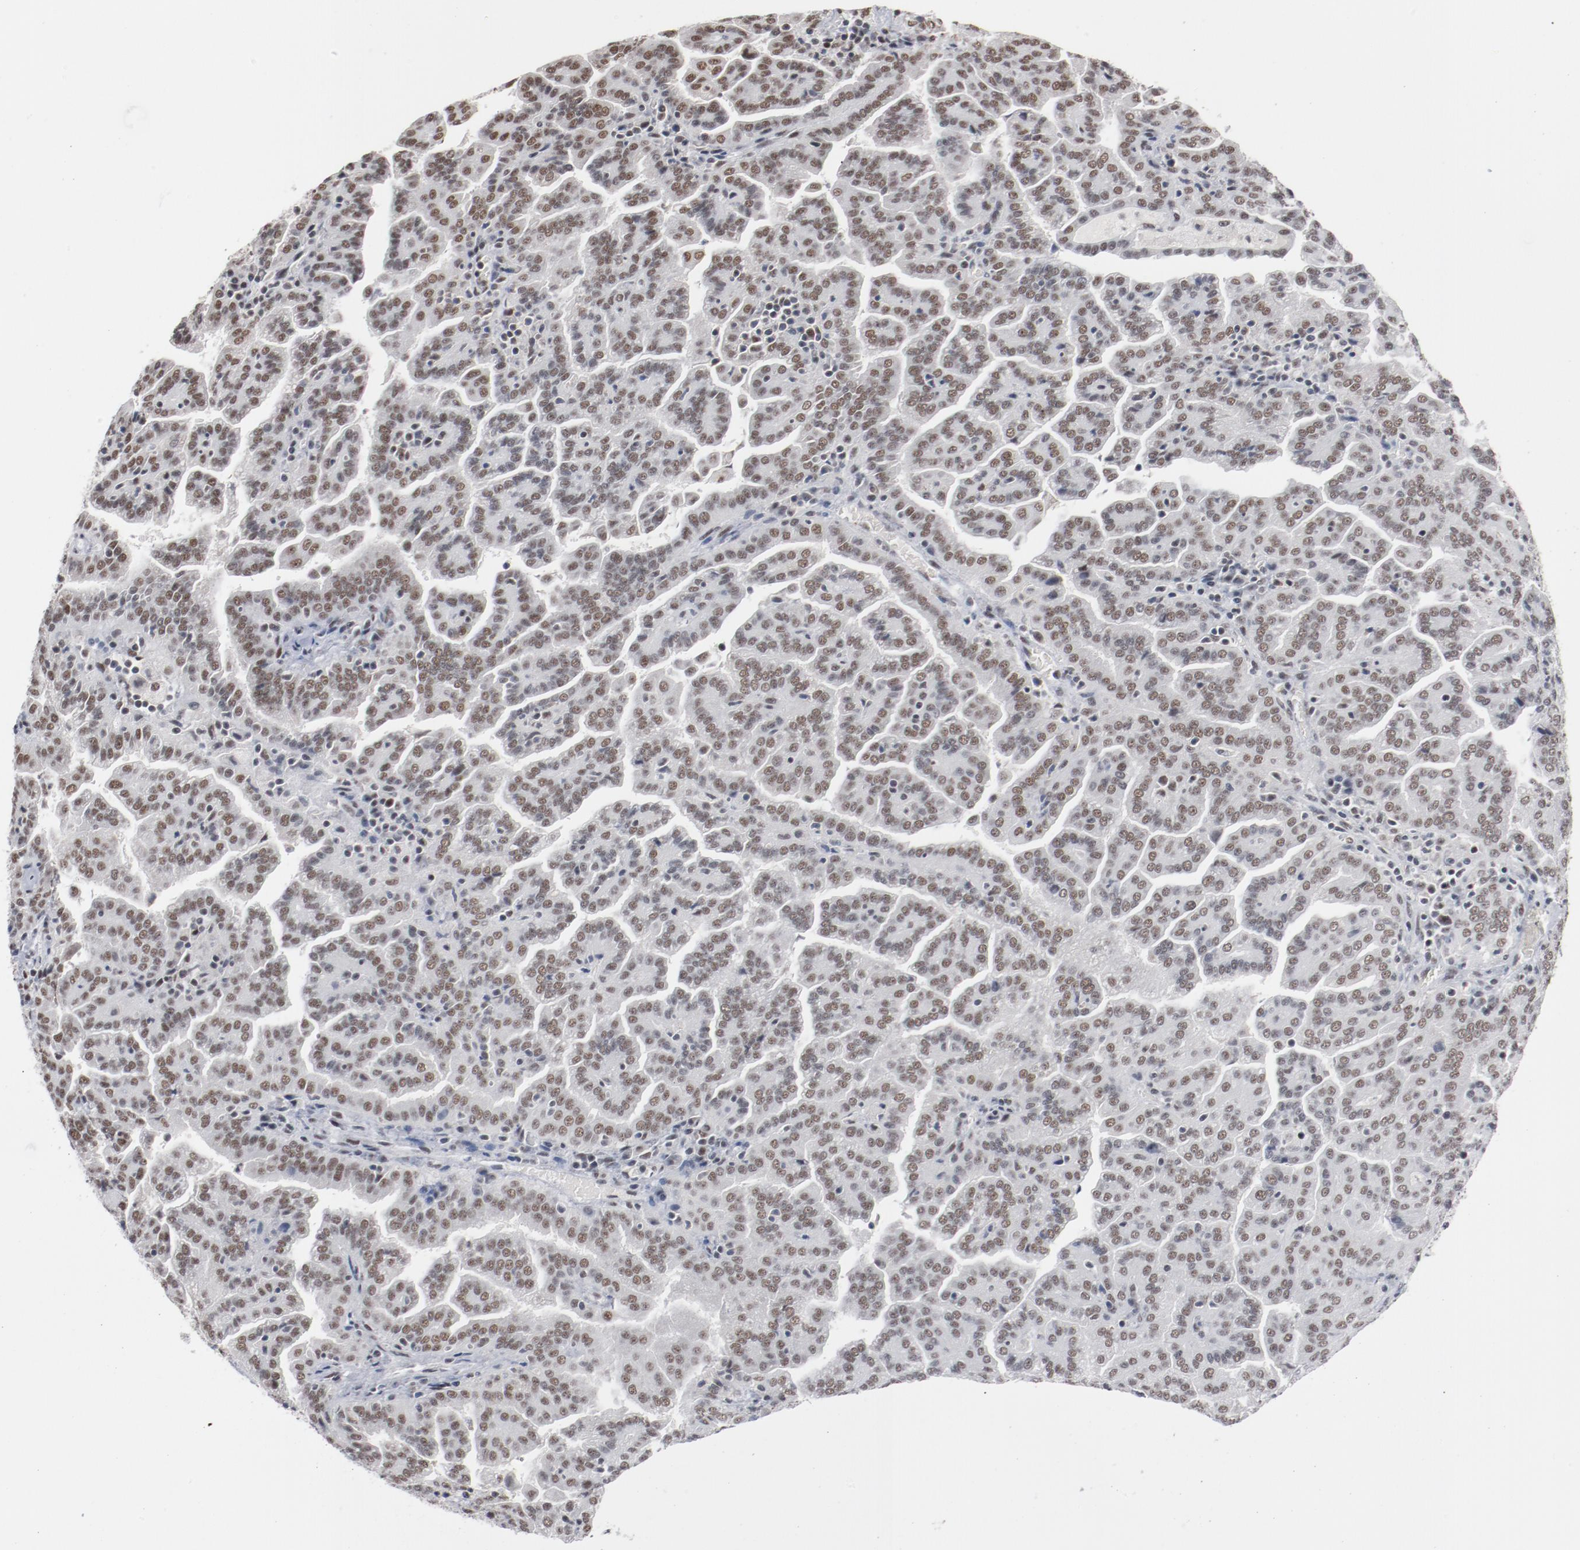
{"staining": {"intensity": "moderate", "quantity": ">75%", "location": "nuclear"}, "tissue": "renal cancer", "cell_type": "Tumor cells", "image_type": "cancer", "snomed": [{"axis": "morphology", "description": "Adenocarcinoma, NOS"}, {"axis": "topography", "description": "Kidney"}], "caption": "Human adenocarcinoma (renal) stained with a protein marker demonstrates moderate staining in tumor cells.", "gene": "BUB3", "patient": {"sex": "male", "age": 61}}